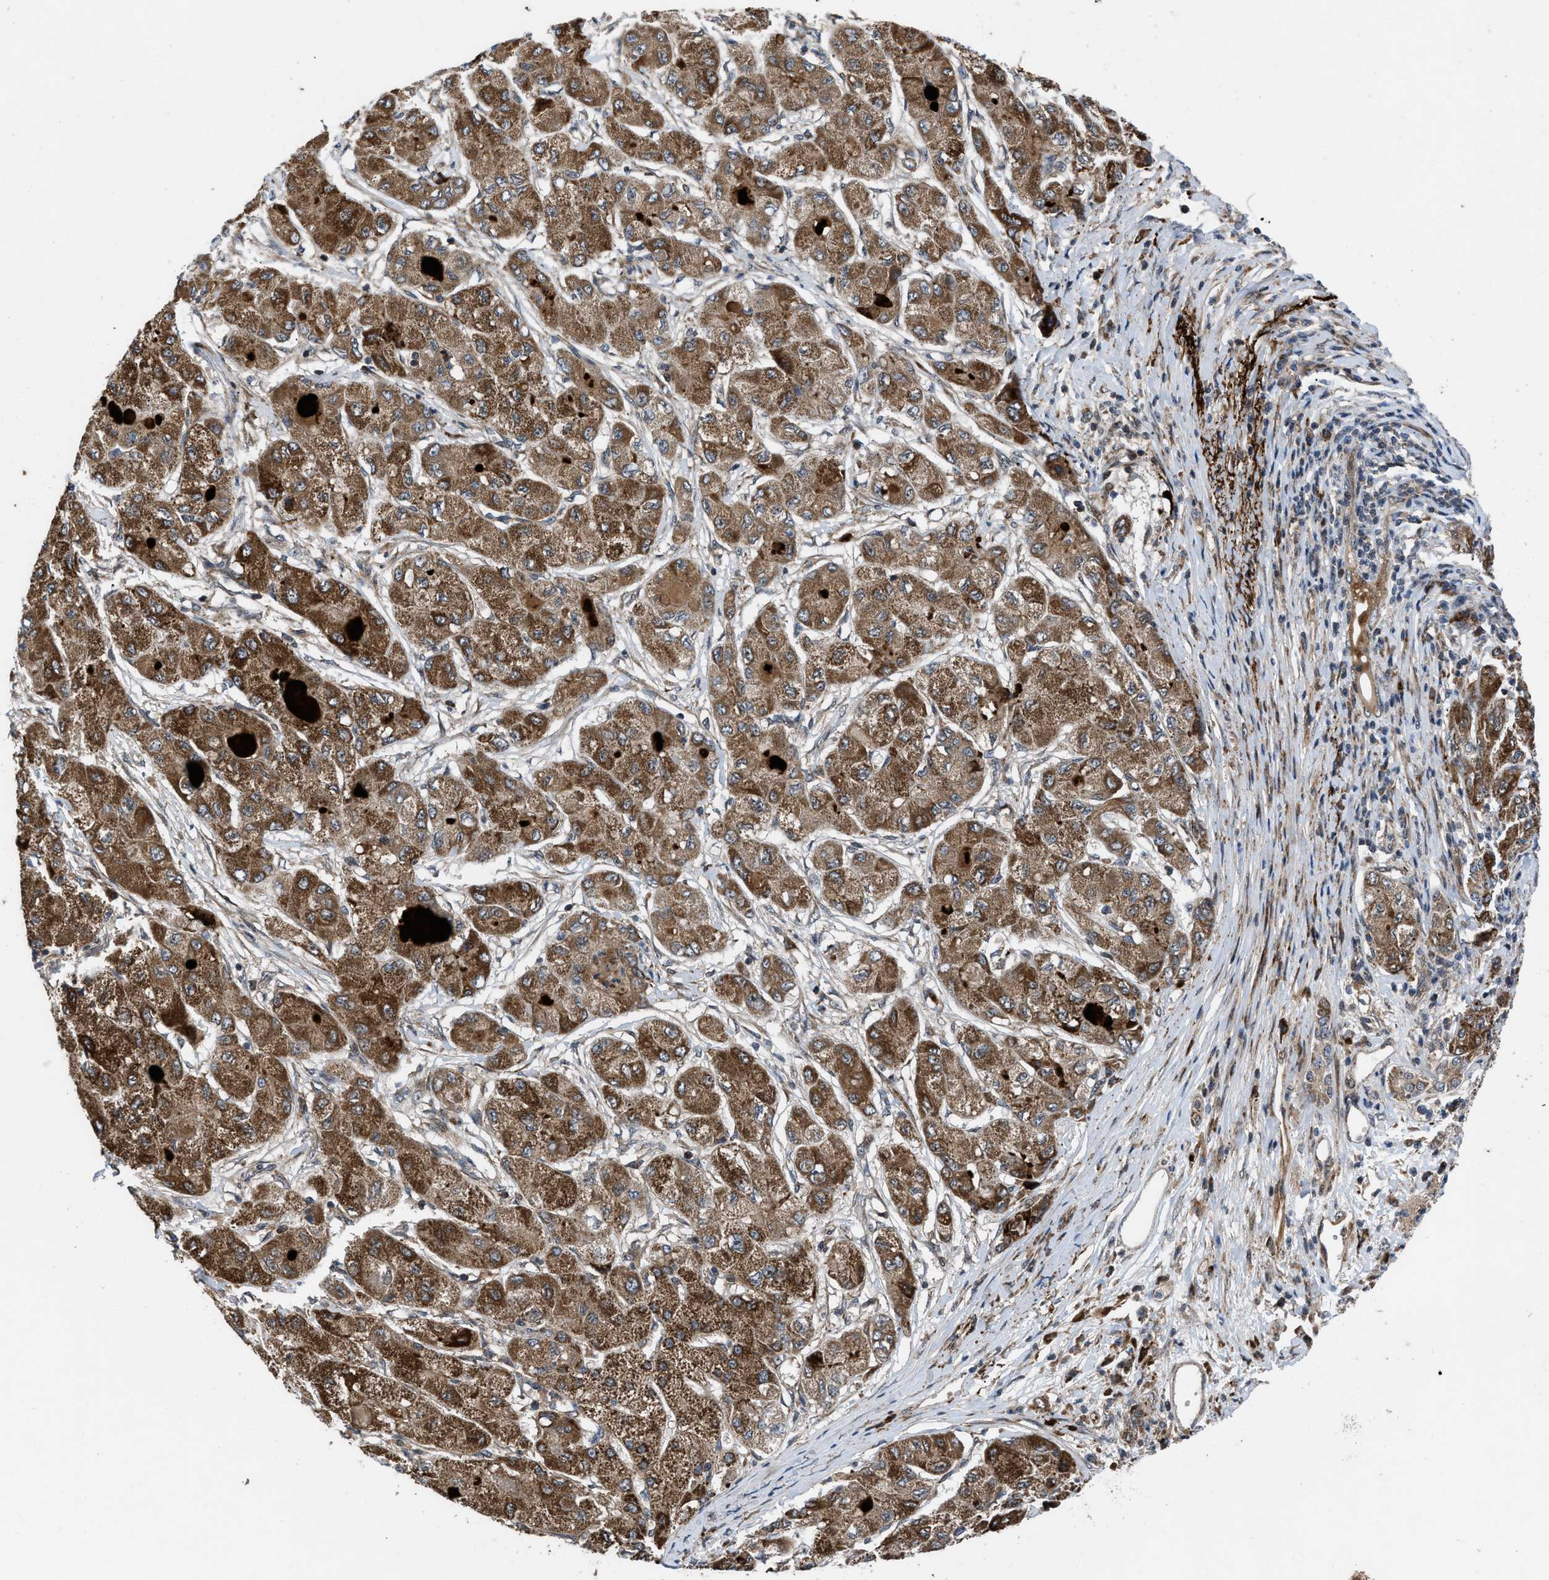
{"staining": {"intensity": "strong", "quantity": ">75%", "location": "cytoplasmic/membranous"}, "tissue": "liver cancer", "cell_type": "Tumor cells", "image_type": "cancer", "snomed": [{"axis": "morphology", "description": "Carcinoma, Hepatocellular, NOS"}, {"axis": "topography", "description": "Liver"}], "caption": "About >75% of tumor cells in liver cancer display strong cytoplasmic/membranous protein positivity as visualized by brown immunohistochemical staining.", "gene": "AP3M2", "patient": {"sex": "male", "age": 80}}